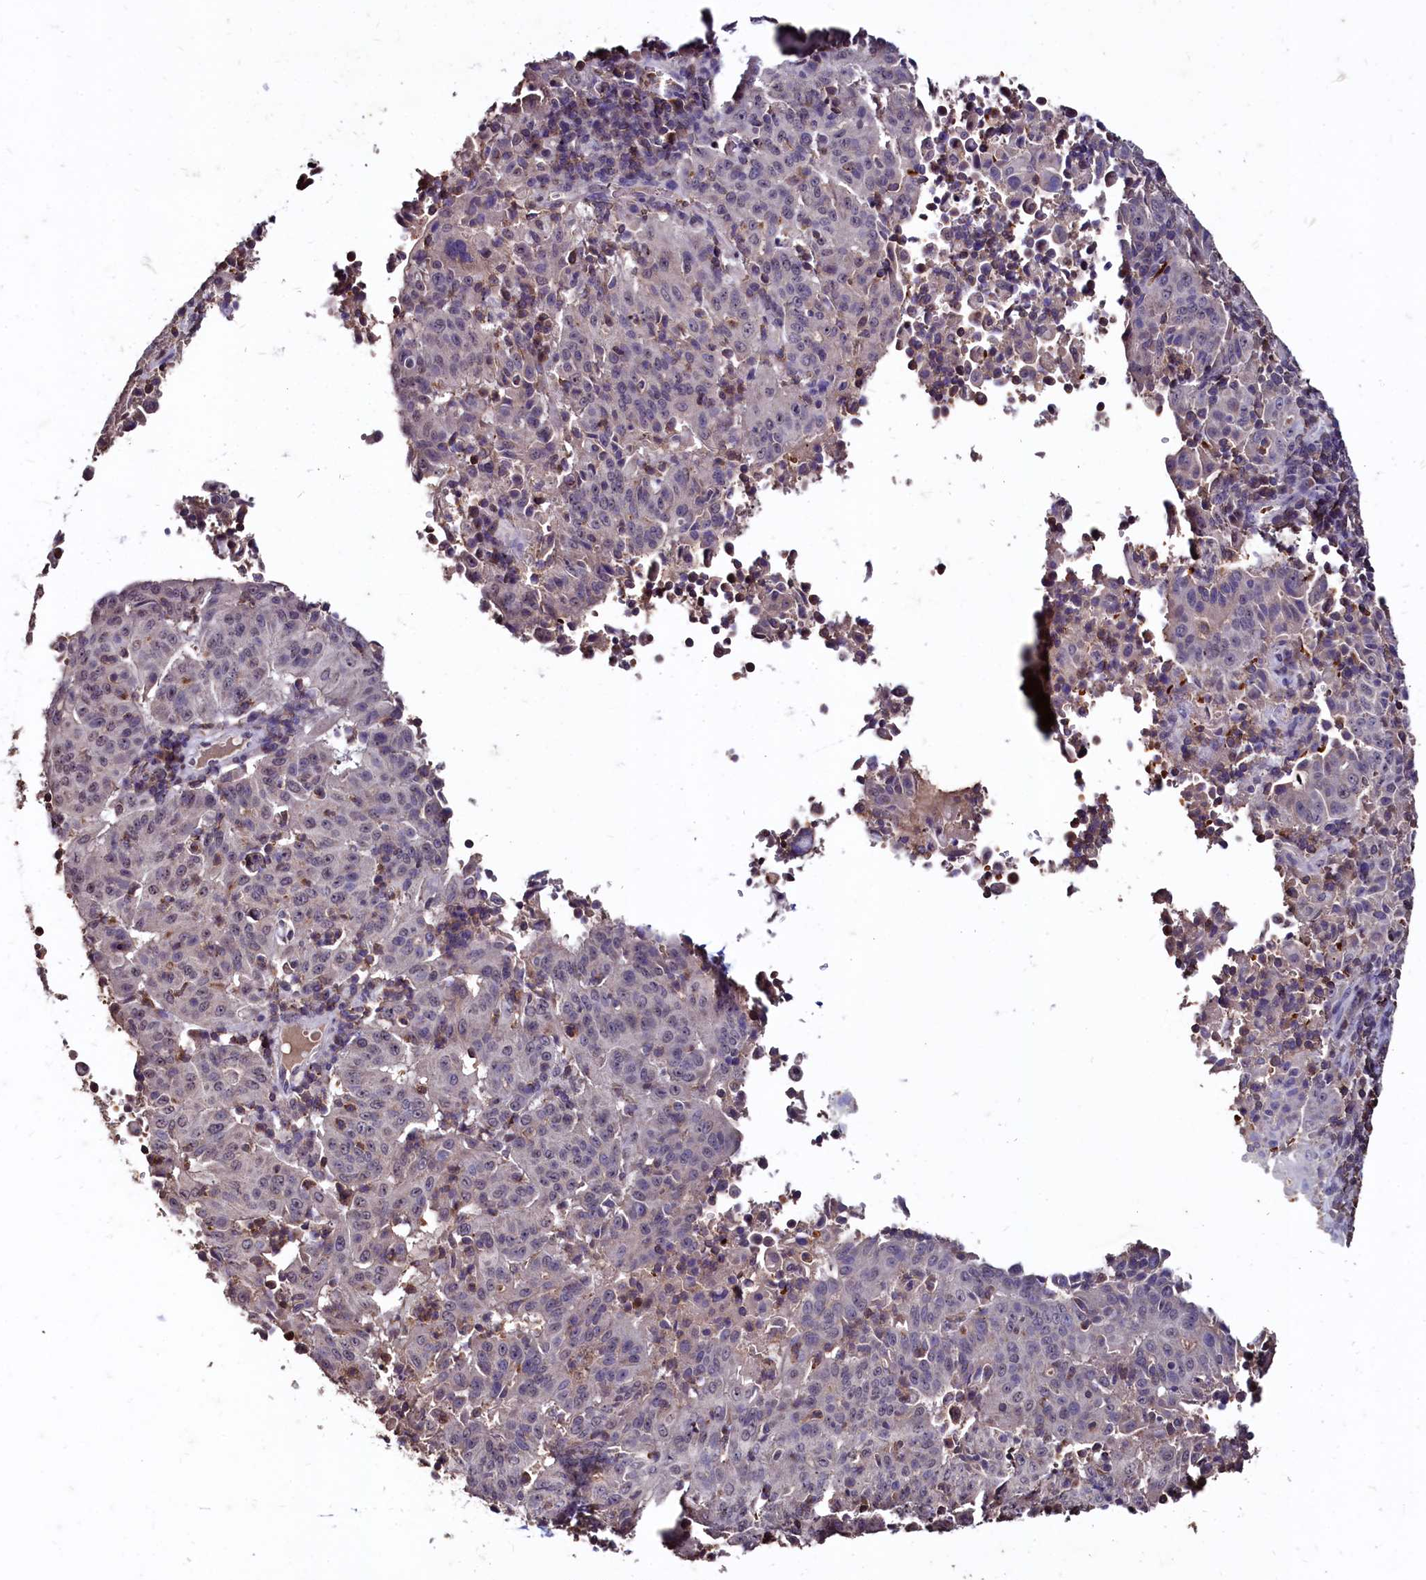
{"staining": {"intensity": "negative", "quantity": "none", "location": "none"}, "tissue": "pancreatic cancer", "cell_type": "Tumor cells", "image_type": "cancer", "snomed": [{"axis": "morphology", "description": "Adenocarcinoma, NOS"}, {"axis": "topography", "description": "Pancreas"}], "caption": "There is no significant positivity in tumor cells of pancreatic cancer.", "gene": "CSTPP1", "patient": {"sex": "male", "age": 51}}